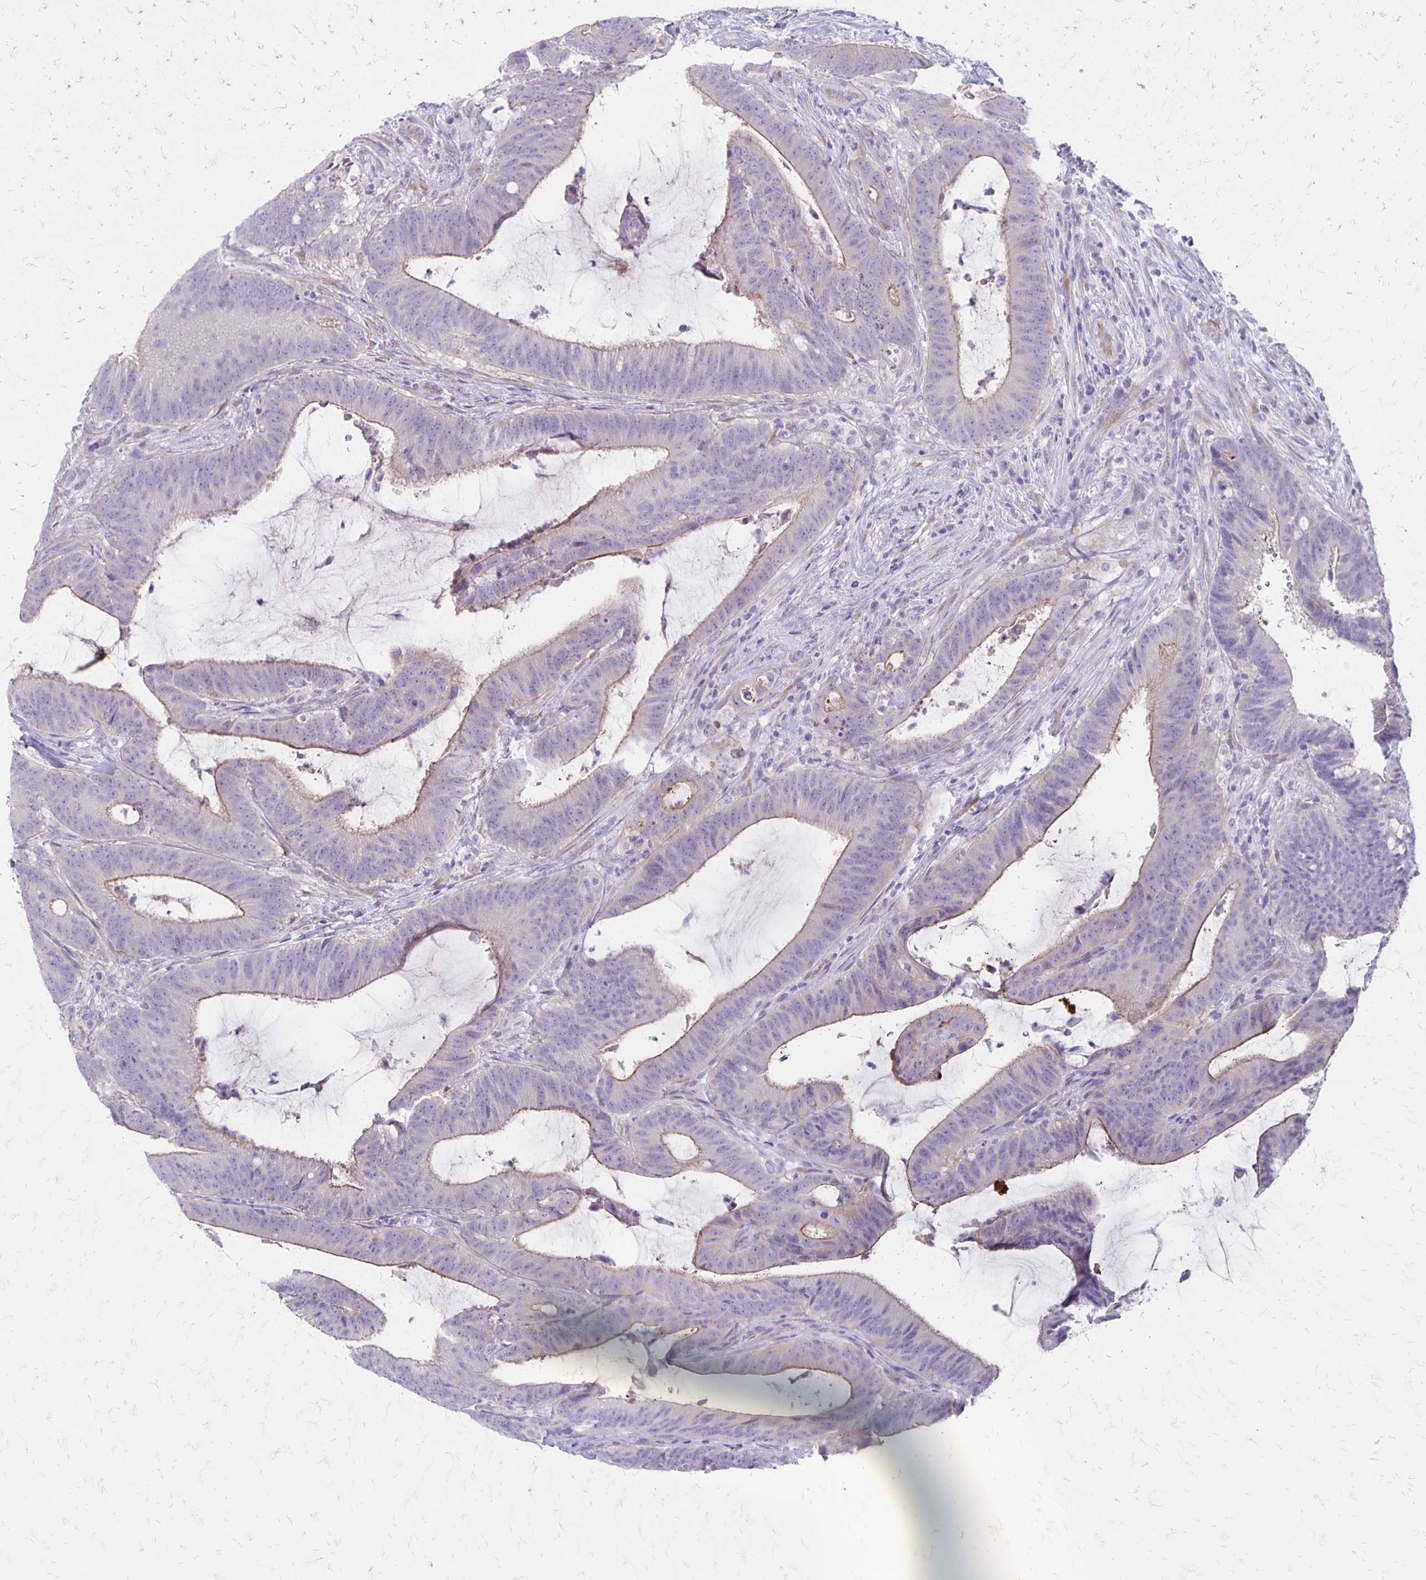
{"staining": {"intensity": "weak", "quantity": "<25%", "location": "cytoplasmic/membranous"}, "tissue": "colorectal cancer", "cell_type": "Tumor cells", "image_type": "cancer", "snomed": [{"axis": "morphology", "description": "Adenocarcinoma, NOS"}, {"axis": "topography", "description": "Colon"}], "caption": "The image displays no significant expression in tumor cells of colorectal adenocarcinoma.", "gene": "HOMER1", "patient": {"sex": "female", "age": 43}}